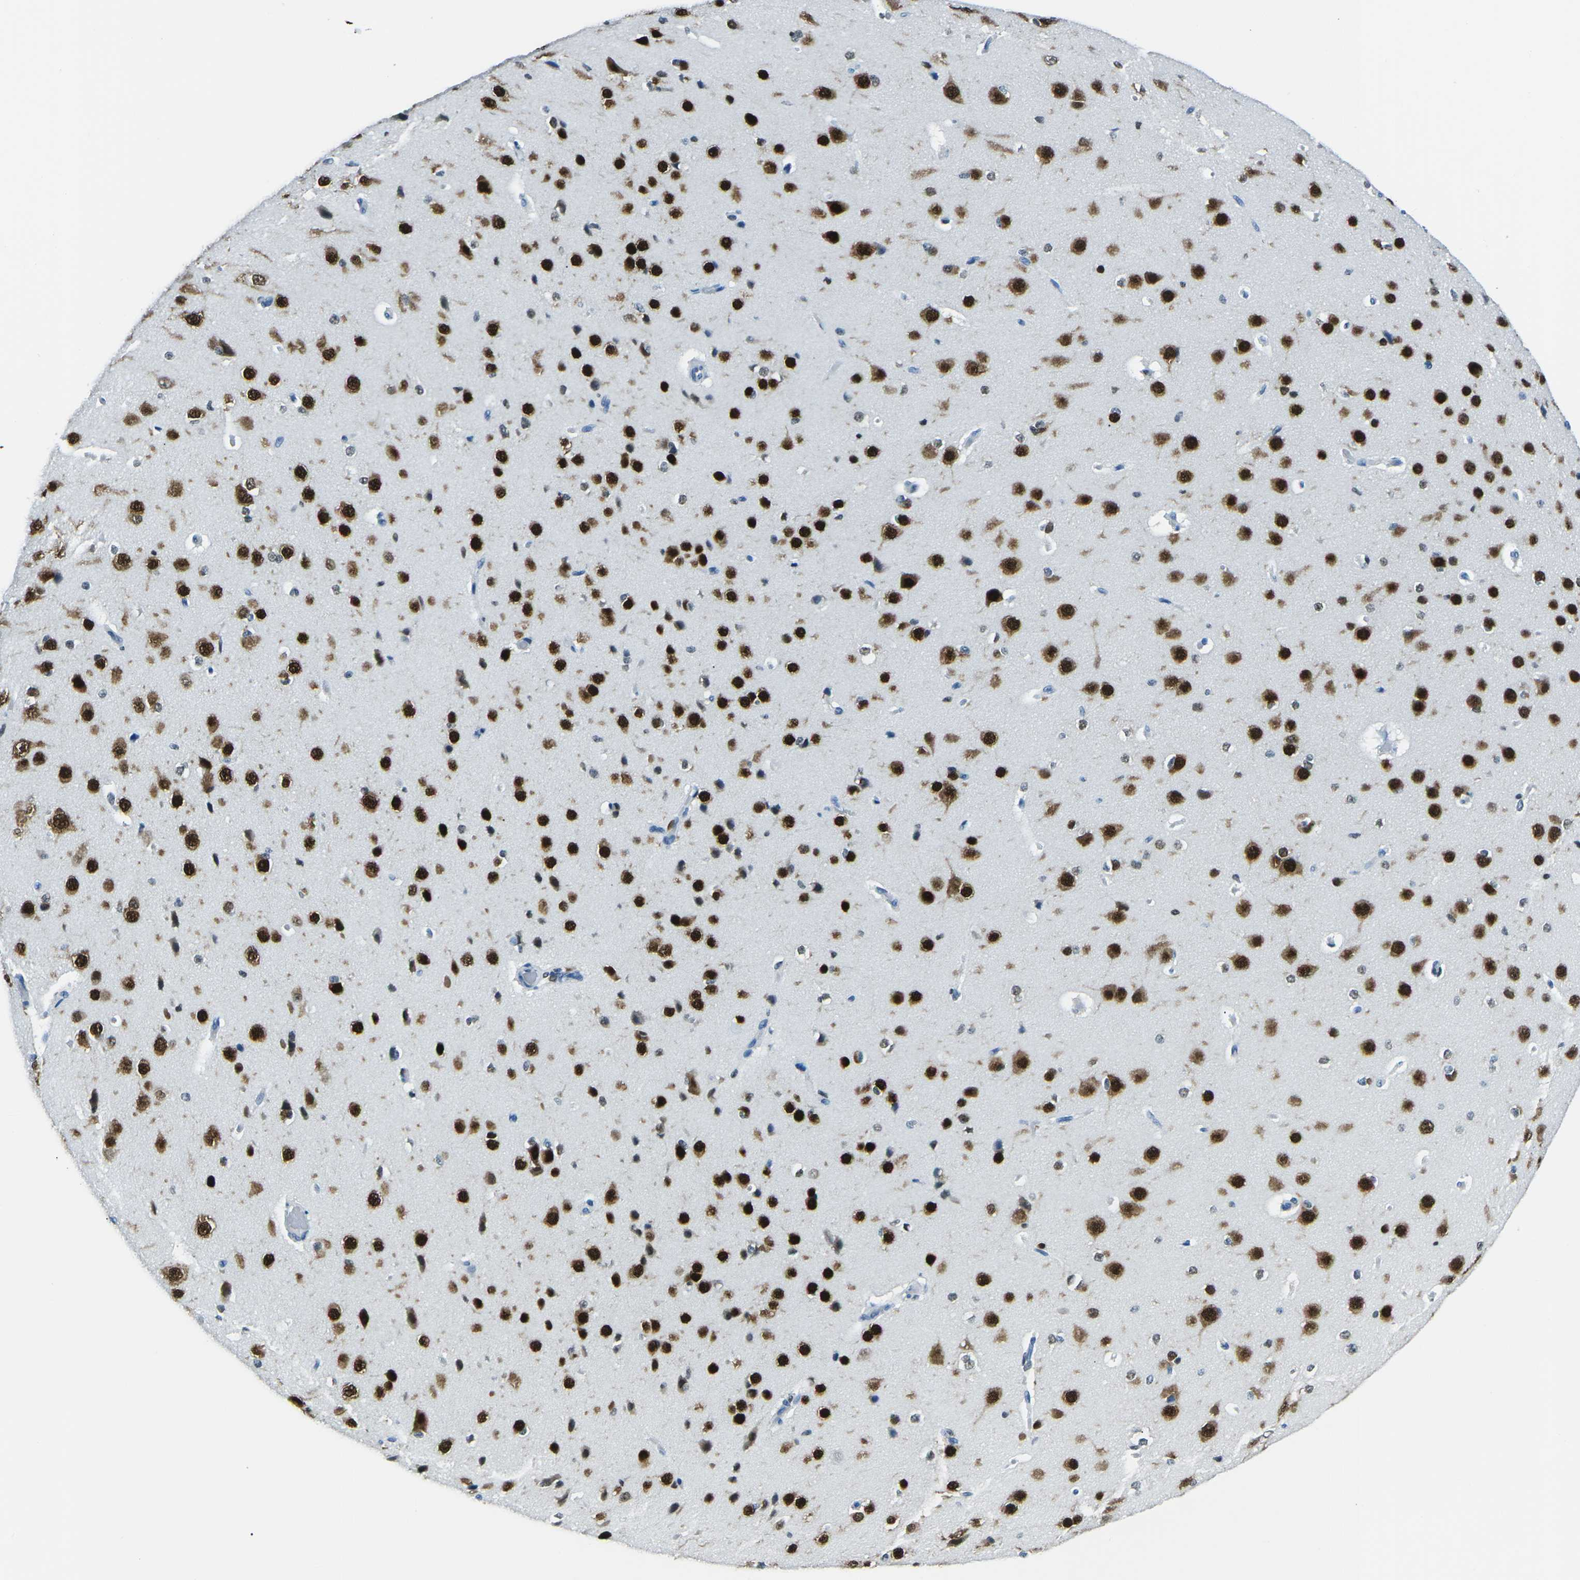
{"staining": {"intensity": "negative", "quantity": "none", "location": "none"}, "tissue": "cerebral cortex", "cell_type": "Endothelial cells", "image_type": "normal", "snomed": [{"axis": "morphology", "description": "Normal tissue, NOS"}, {"axis": "topography", "description": "Cerebral cortex"}], "caption": "The micrograph shows no significant staining in endothelial cells of cerebral cortex.", "gene": "CELF2", "patient": {"sex": "male", "age": 62}}